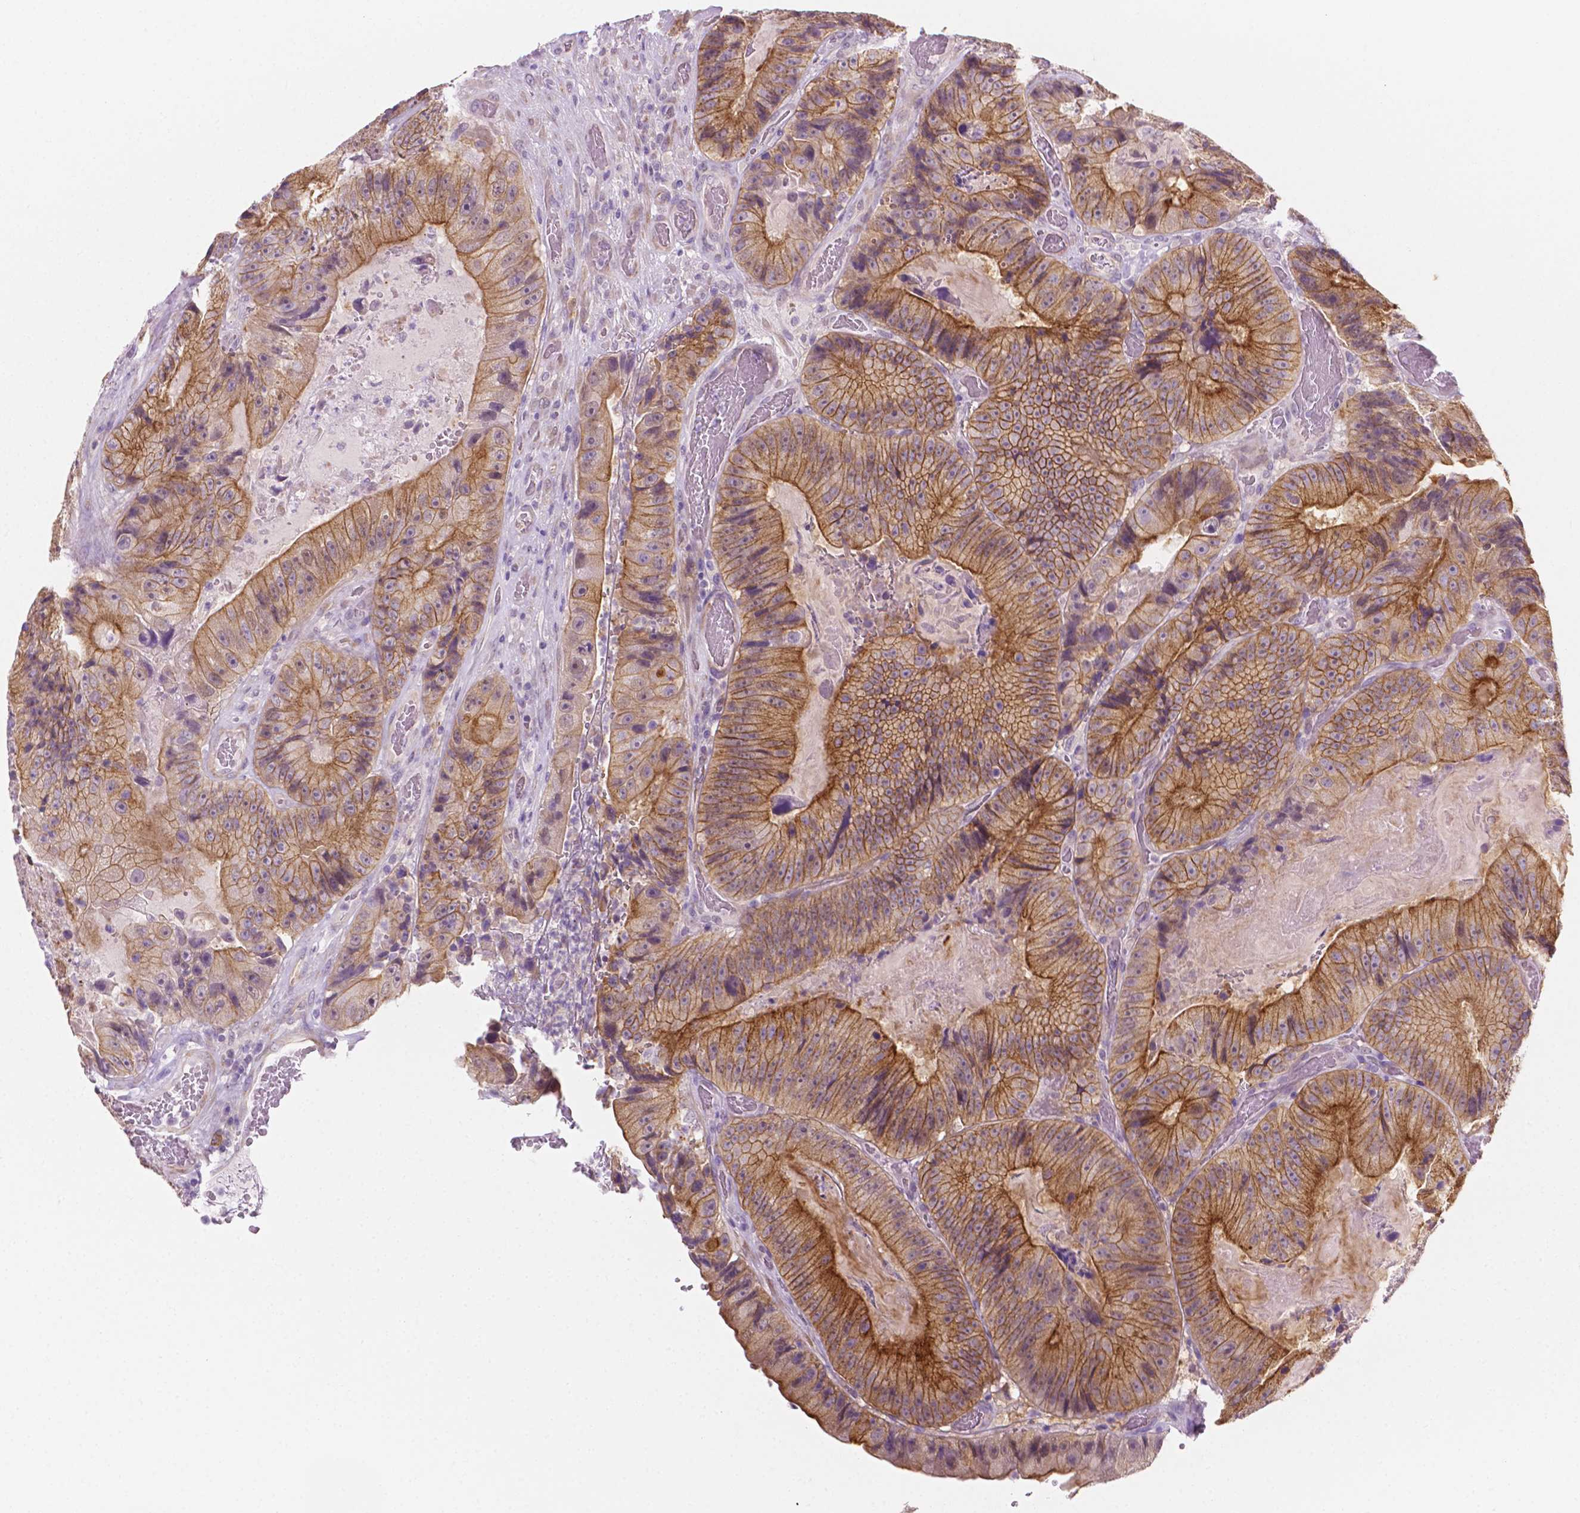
{"staining": {"intensity": "moderate", "quantity": ">75%", "location": "cytoplasmic/membranous"}, "tissue": "colorectal cancer", "cell_type": "Tumor cells", "image_type": "cancer", "snomed": [{"axis": "morphology", "description": "Adenocarcinoma, NOS"}, {"axis": "topography", "description": "Colon"}], "caption": "Moderate cytoplasmic/membranous expression is appreciated in approximately >75% of tumor cells in colorectal cancer.", "gene": "EPPK1", "patient": {"sex": "female", "age": 86}}